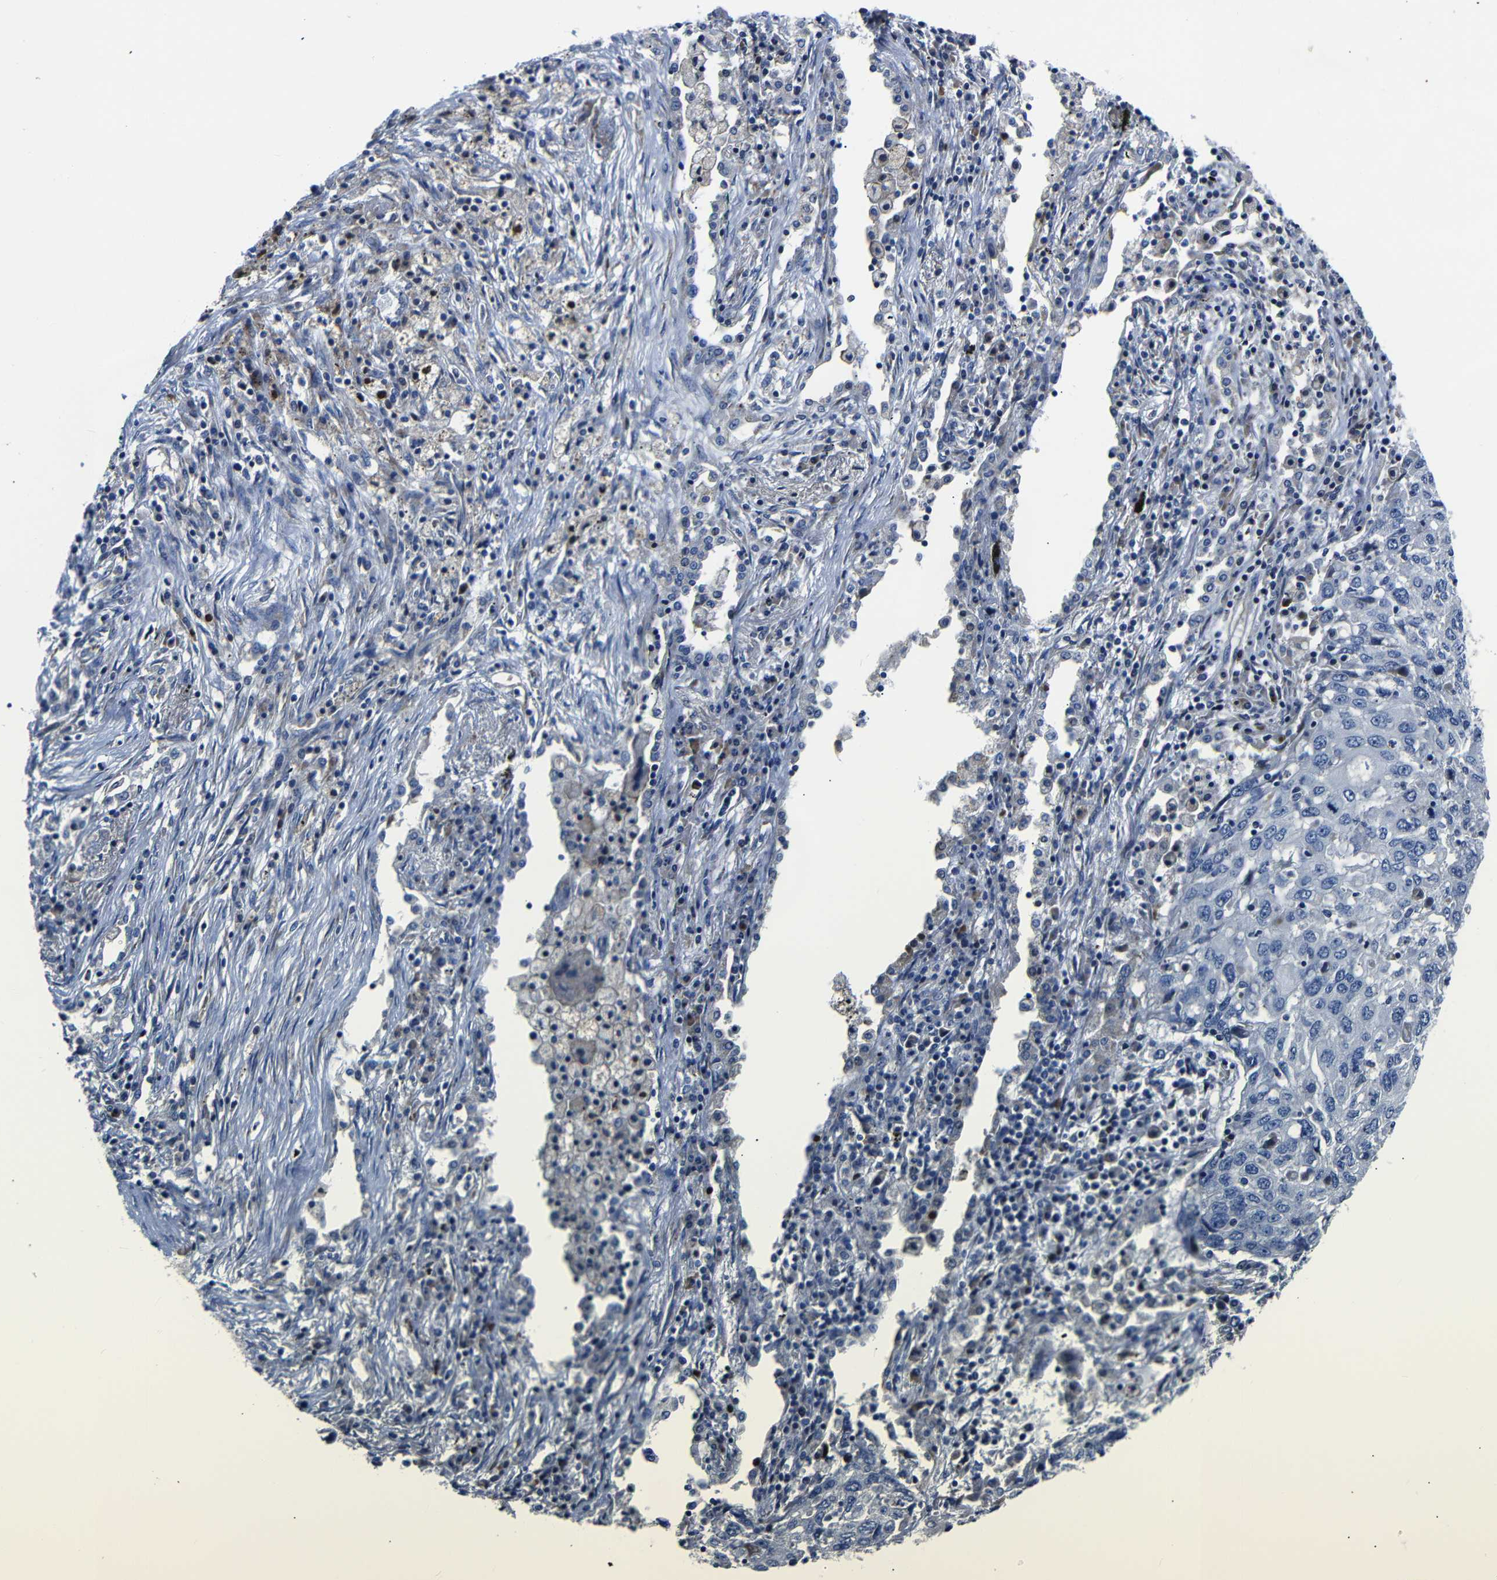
{"staining": {"intensity": "negative", "quantity": "none", "location": "none"}, "tissue": "lung cancer", "cell_type": "Tumor cells", "image_type": "cancer", "snomed": [{"axis": "morphology", "description": "Squamous cell carcinoma, NOS"}, {"axis": "topography", "description": "Lung"}], "caption": "A histopathology image of human lung squamous cell carcinoma is negative for staining in tumor cells.", "gene": "AFDN", "patient": {"sex": "female", "age": 63}}